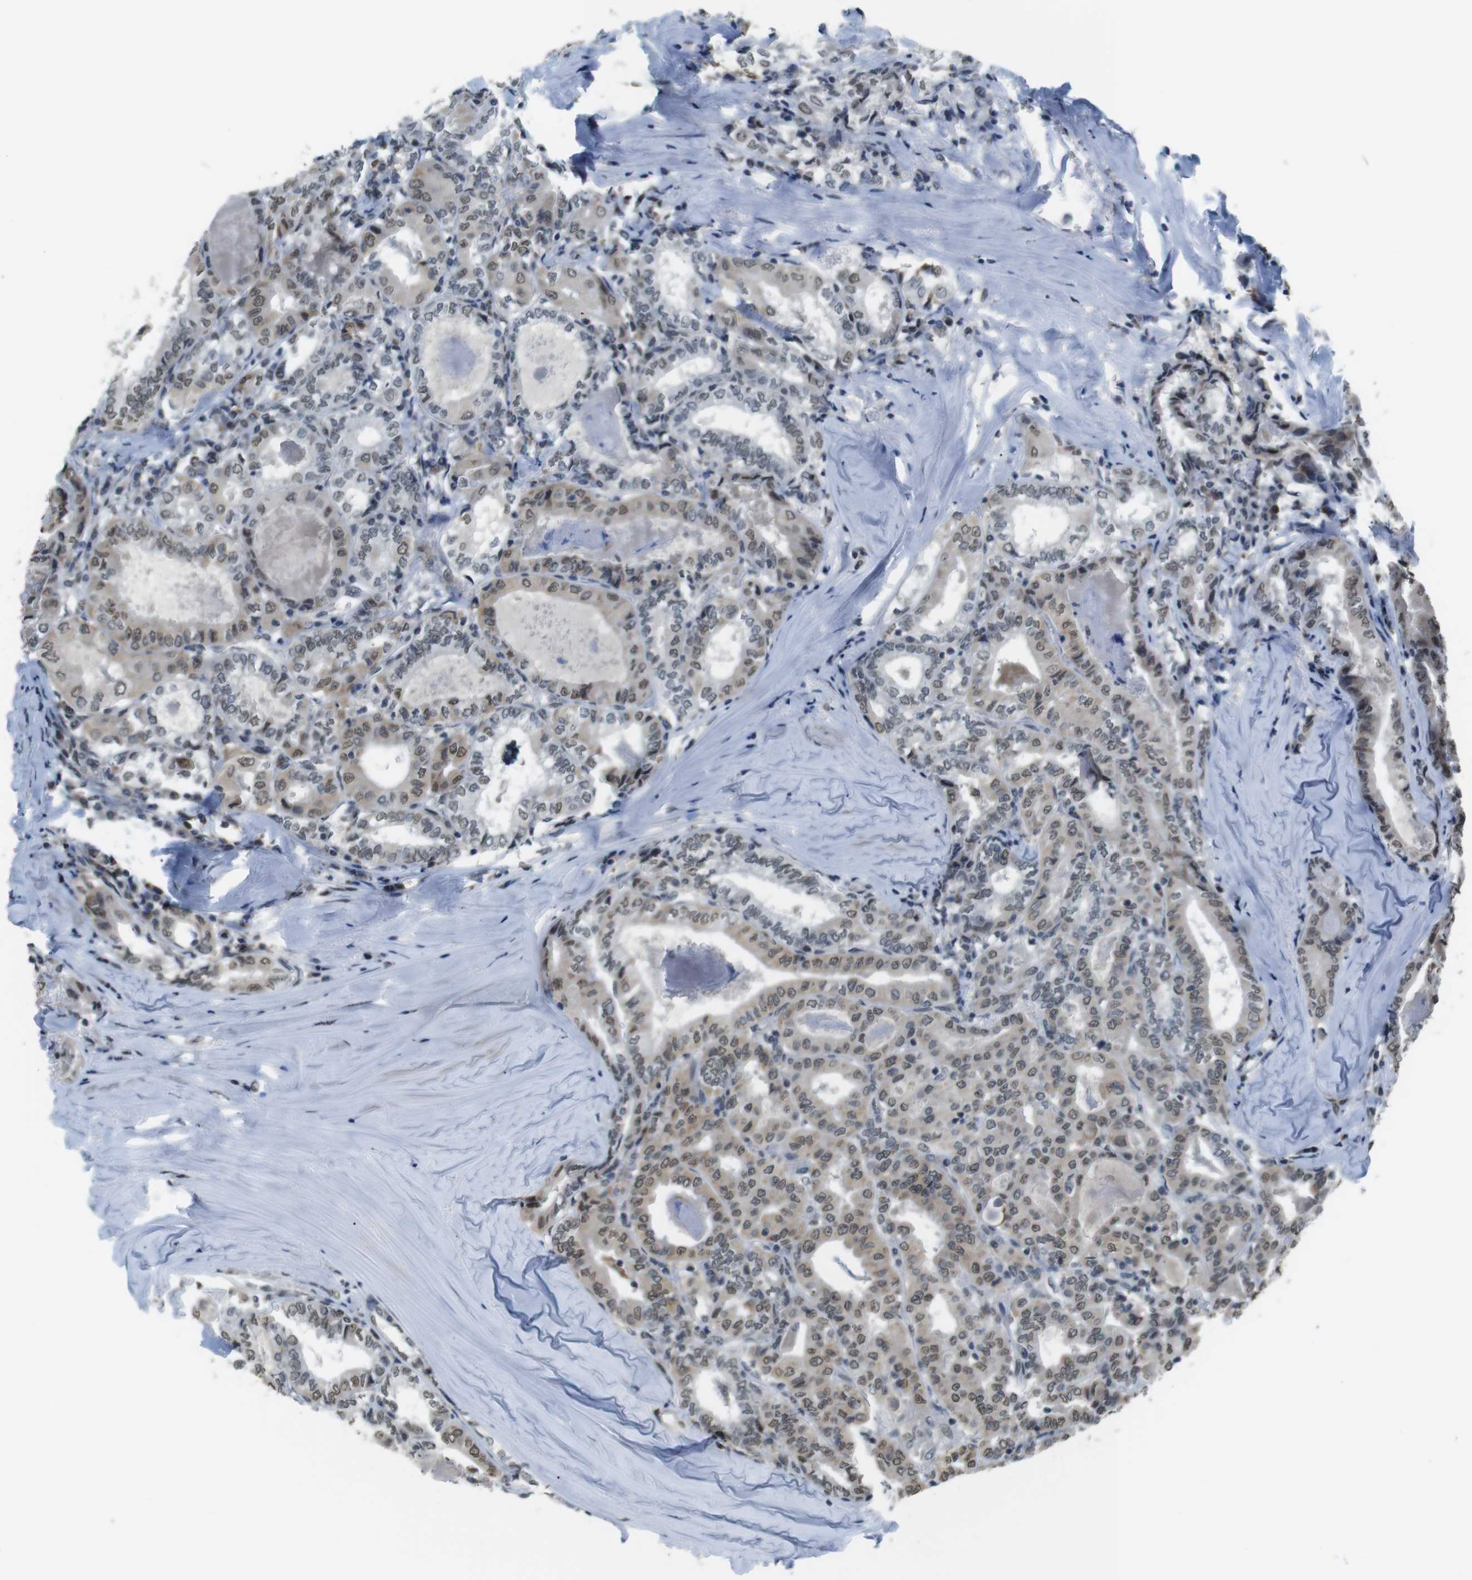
{"staining": {"intensity": "weak", "quantity": "25%-75%", "location": "cytoplasmic/membranous,nuclear"}, "tissue": "thyroid cancer", "cell_type": "Tumor cells", "image_type": "cancer", "snomed": [{"axis": "morphology", "description": "Papillary adenocarcinoma, NOS"}, {"axis": "topography", "description": "Thyroid gland"}], "caption": "A photomicrograph of human thyroid papillary adenocarcinoma stained for a protein demonstrates weak cytoplasmic/membranous and nuclear brown staining in tumor cells.", "gene": "USP7", "patient": {"sex": "female", "age": 42}}